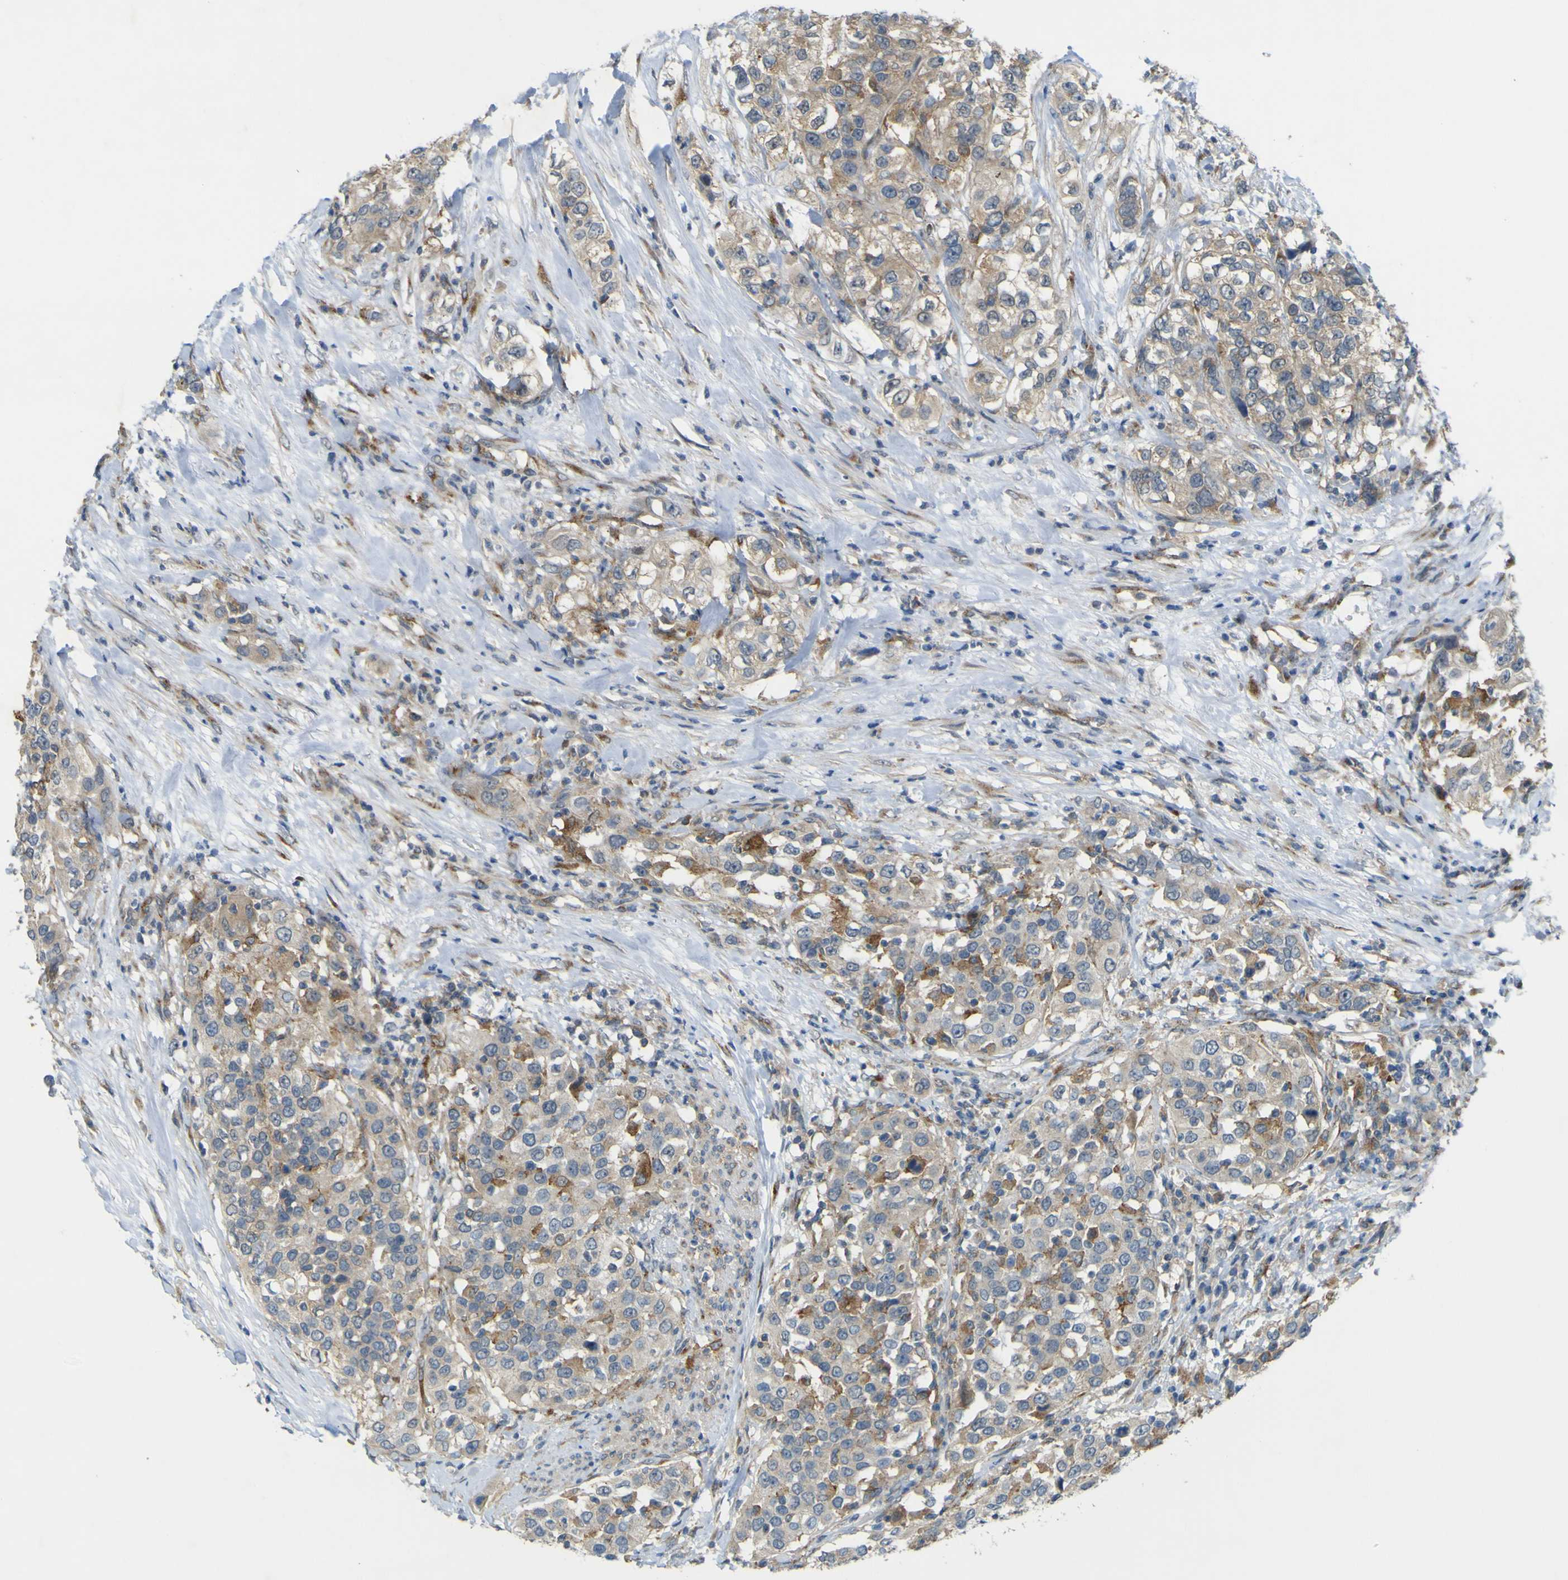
{"staining": {"intensity": "moderate", "quantity": "<25%", "location": "cytoplasmic/membranous"}, "tissue": "urothelial cancer", "cell_type": "Tumor cells", "image_type": "cancer", "snomed": [{"axis": "morphology", "description": "Urothelial carcinoma, High grade"}, {"axis": "topography", "description": "Urinary bladder"}], "caption": "Immunohistochemical staining of human urothelial cancer shows low levels of moderate cytoplasmic/membranous protein positivity in approximately <25% of tumor cells. (DAB (3,3'-diaminobenzidine) = brown stain, brightfield microscopy at high magnification).", "gene": "IGF2R", "patient": {"sex": "female", "age": 80}}